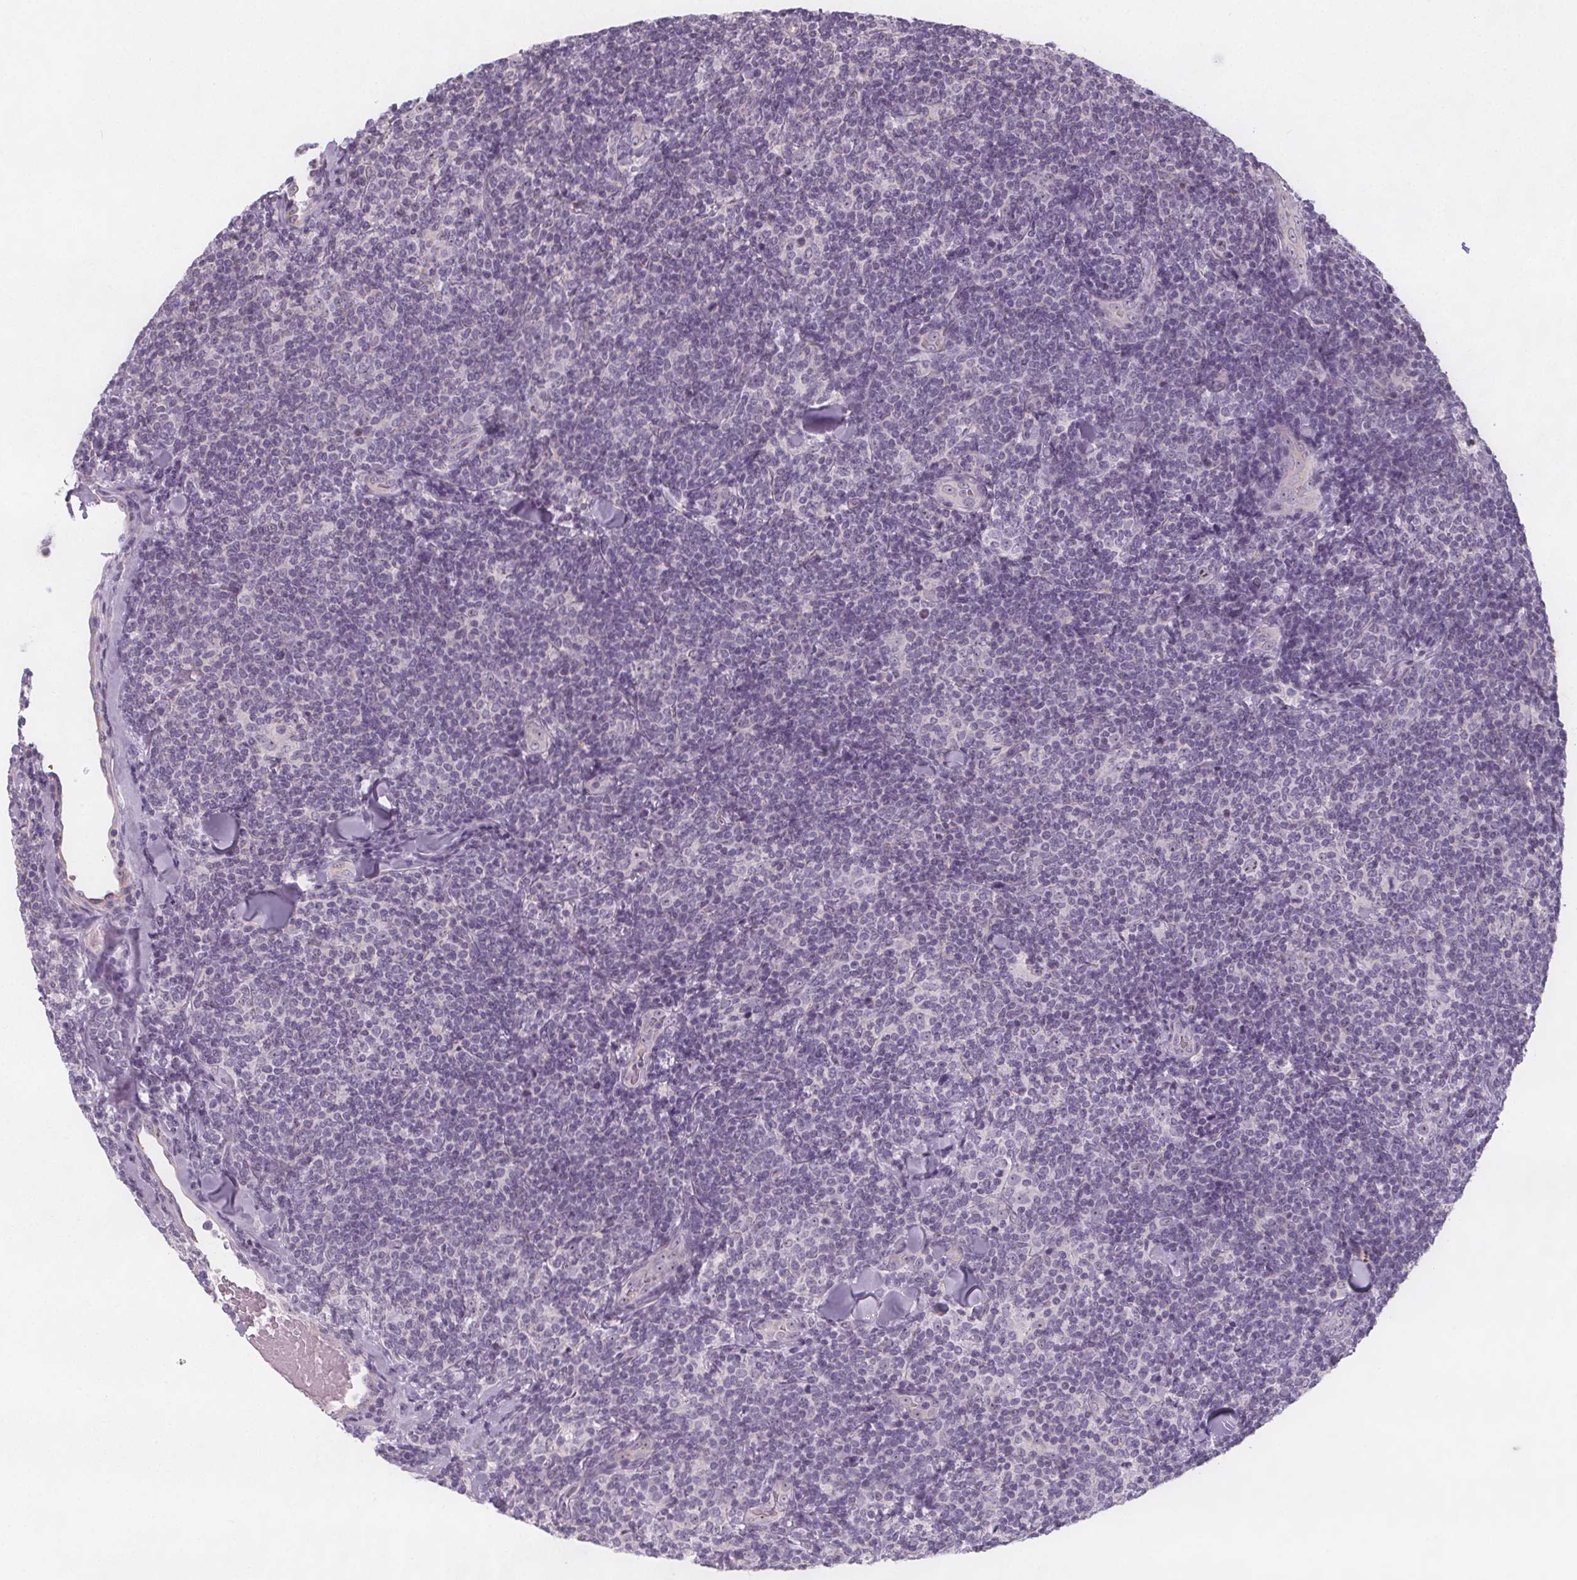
{"staining": {"intensity": "negative", "quantity": "none", "location": "none"}, "tissue": "lymphoma", "cell_type": "Tumor cells", "image_type": "cancer", "snomed": [{"axis": "morphology", "description": "Malignant lymphoma, non-Hodgkin's type, Low grade"}, {"axis": "topography", "description": "Lymph node"}], "caption": "High magnification brightfield microscopy of lymphoma stained with DAB (brown) and counterstained with hematoxylin (blue): tumor cells show no significant positivity.", "gene": "NOLC1", "patient": {"sex": "female", "age": 56}}